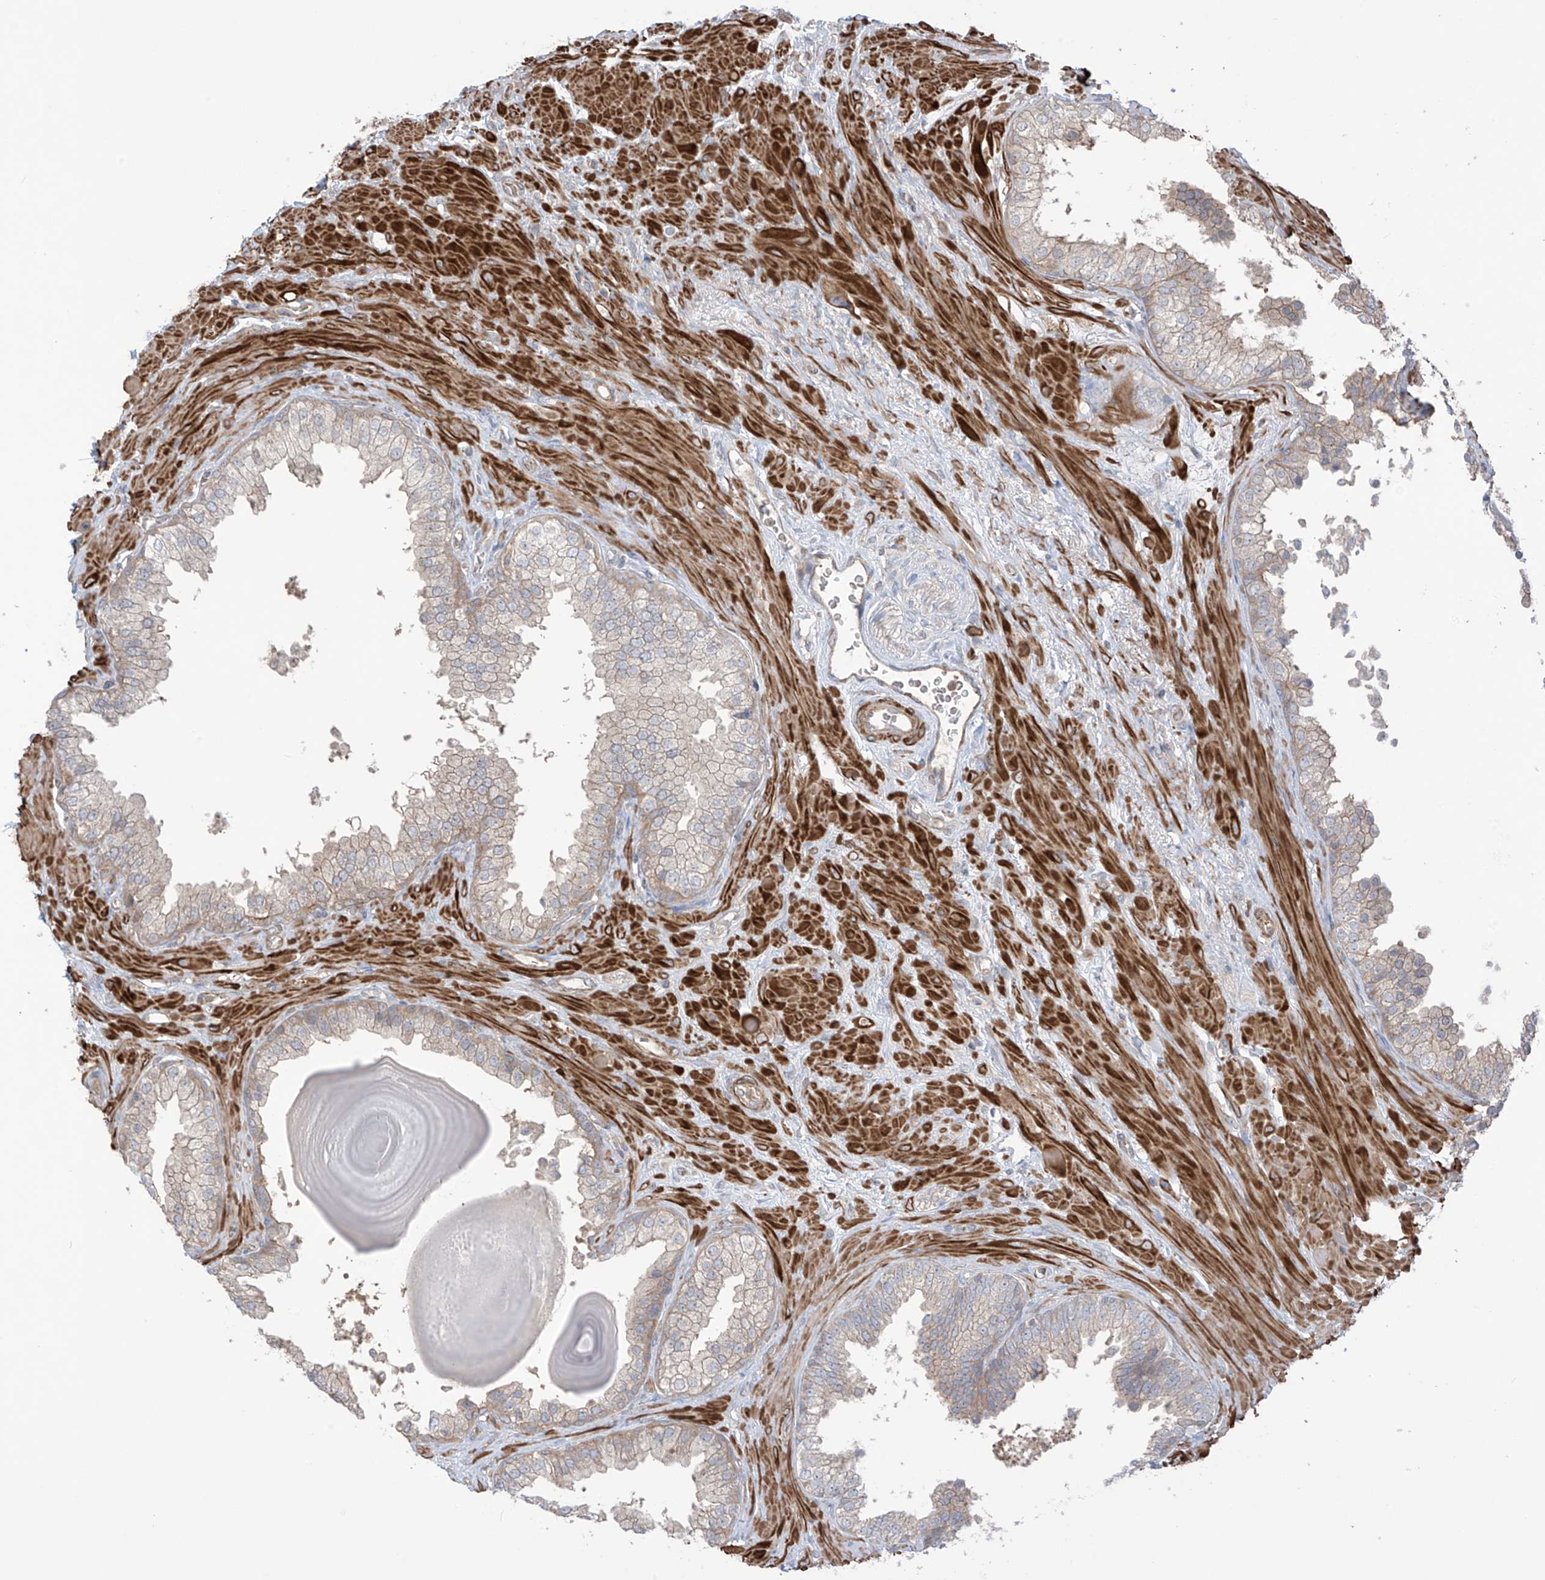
{"staining": {"intensity": "weak", "quantity": "<25%", "location": "cytoplasmic/membranous"}, "tissue": "prostate", "cell_type": "Glandular cells", "image_type": "normal", "snomed": [{"axis": "morphology", "description": "Normal tissue, NOS"}, {"axis": "topography", "description": "Prostate"}], "caption": "IHC histopathology image of benign human prostate stained for a protein (brown), which reveals no staining in glandular cells. Nuclei are stained in blue.", "gene": "TRMU", "patient": {"sex": "male", "age": 48}}